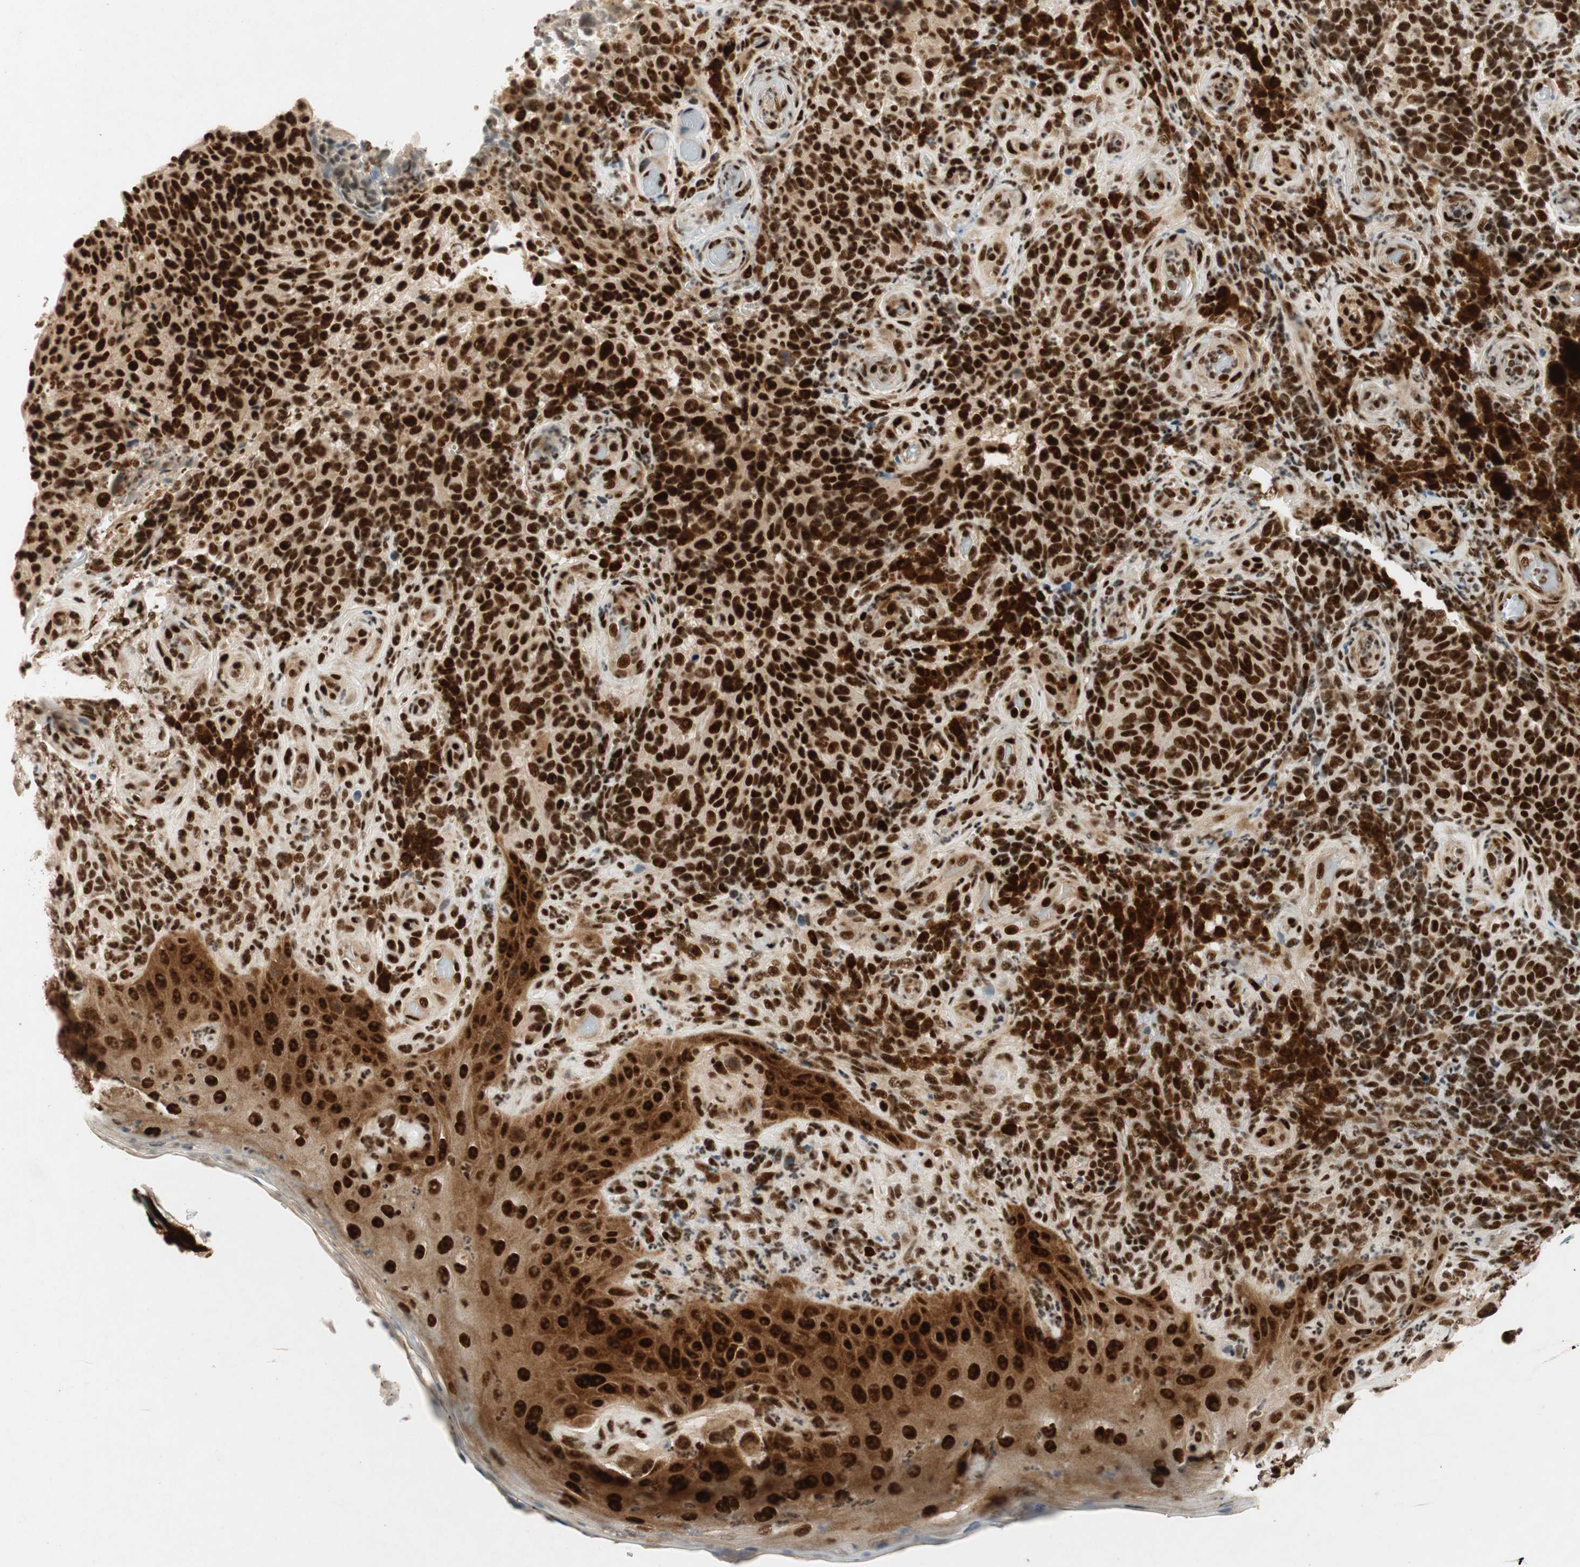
{"staining": {"intensity": "strong", "quantity": ">75%", "location": "nuclear"}, "tissue": "melanoma", "cell_type": "Tumor cells", "image_type": "cancer", "snomed": [{"axis": "morphology", "description": "Malignant melanoma, NOS"}, {"axis": "topography", "description": "Skin"}], "caption": "Immunohistochemistry (IHC) image of human melanoma stained for a protein (brown), which shows high levels of strong nuclear staining in approximately >75% of tumor cells.", "gene": "NCBP3", "patient": {"sex": "female", "age": 73}}